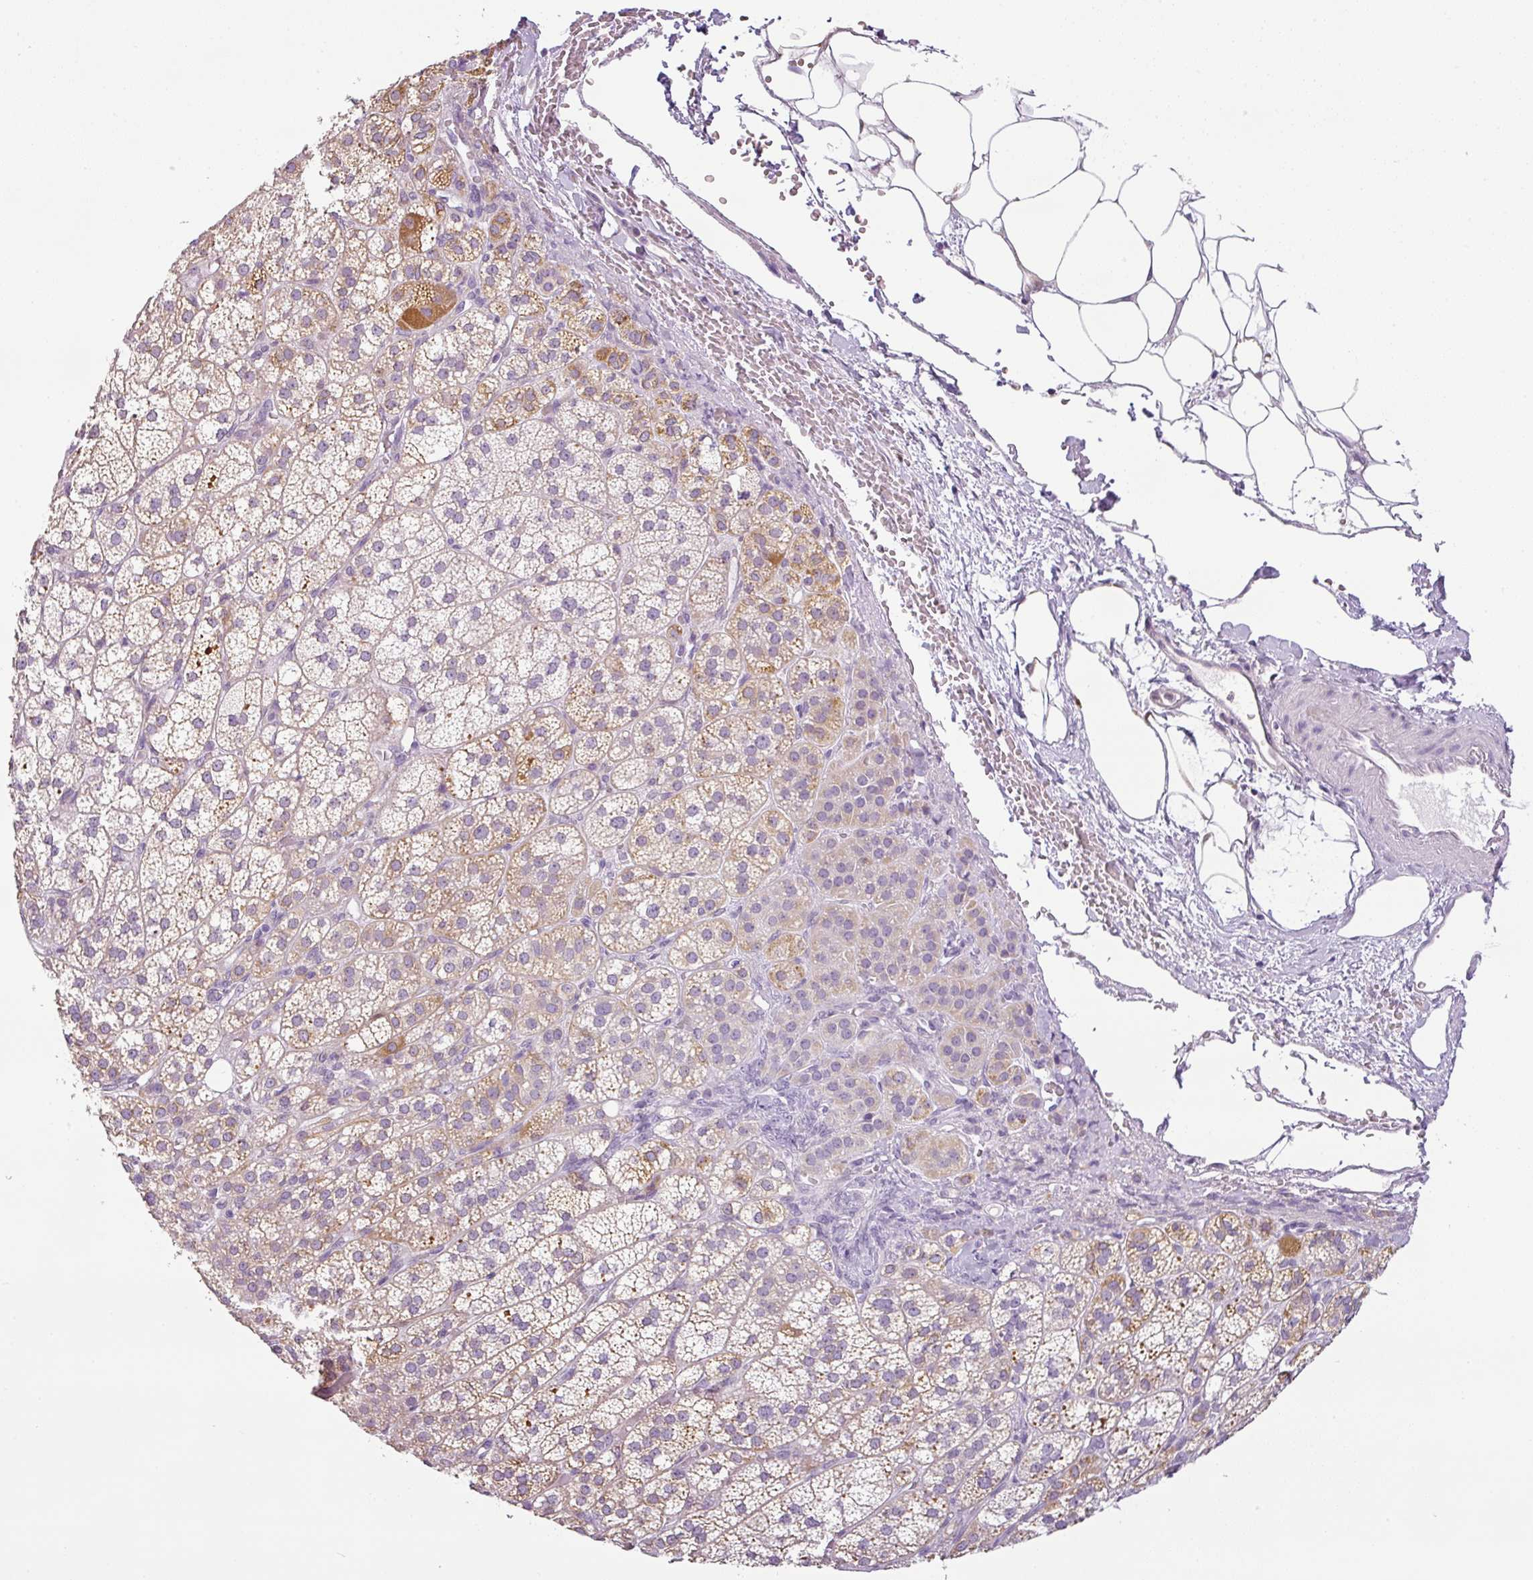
{"staining": {"intensity": "moderate", "quantity": "<25%", "location": "cytoplasmic/membranous"}, "tissue": "adrenal gland", "cell_type": "Glandular cells", "image_type": "normal", "snomed": [{"axis": "morphology", "description": "Normal tissue, NOS"}, {"axis": "topography", "description": "Adrenal gland"}], "caption": "This image demonstrates unremarkable adrenal gland stained with immunohistochemistry (IHC) to label a protein in brown. The cytoplasmic/membranous of glandular cells show moderate positivity for the protein. Nuclei are counter-stained blue.", "gene": "HMCN2", "patient": {"sex": "female", "age": 60}}